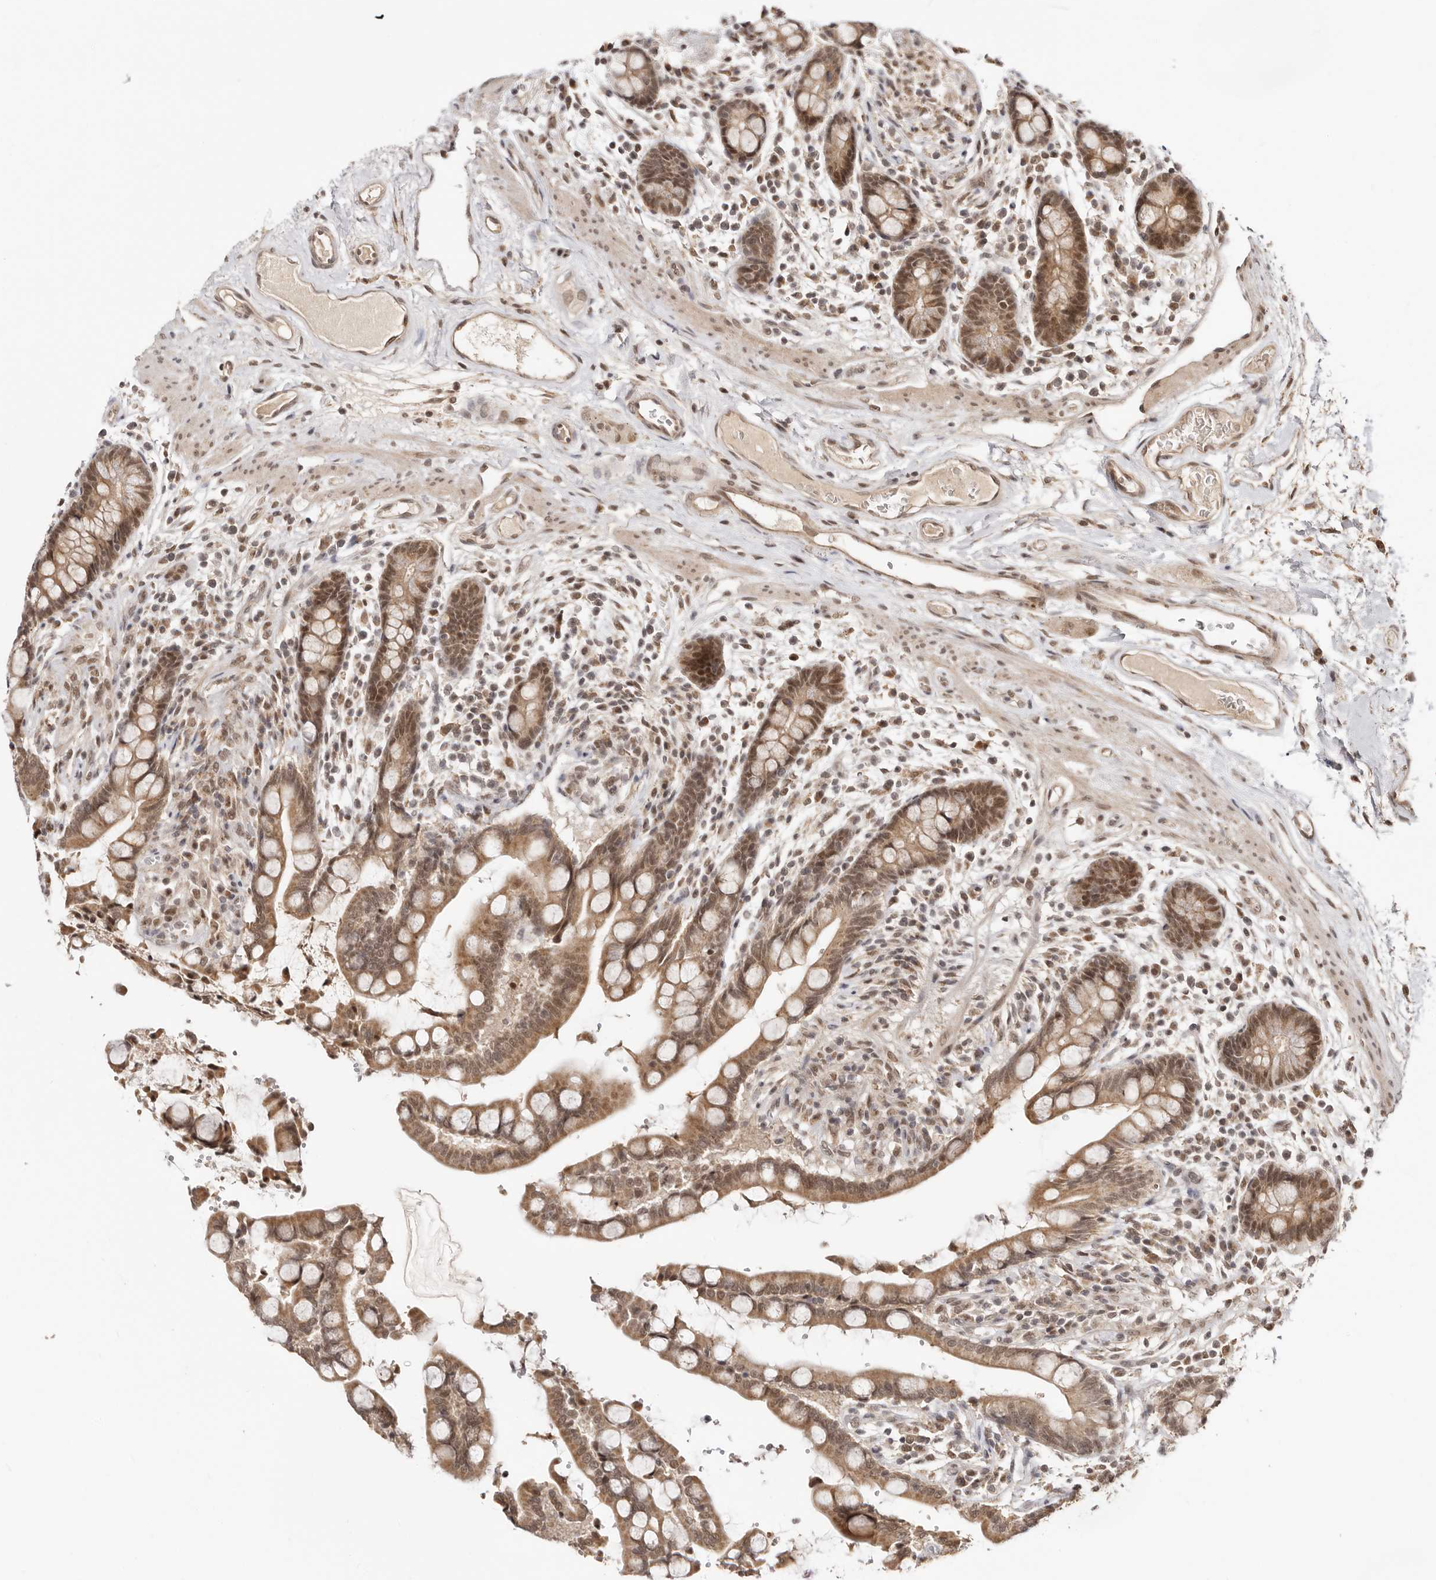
{"staining": {"intensity": "moderate", "quantity": ">75%", "location": "cytoplasmic/membranous,nuclear"}, "tissue": "colon", "cell_type": "Endothelial cells", "image_type": "normal", "snomed": [{"axis": "morphology", "description": "Normal tissue, NOS"}, {"axis": "topography", "description": "Colon"}], "caption": "Immunohistochemical staining of unremarkable colon reveals medium levels of moderate cytoplasmic/membranous,nuclear positivity in about >75% of endothelial cells. The protein of interest is stained brown, and the nuclei are stained in blue (DAB IHC with brightfield microscopy, high magnification).", "gene": "MED8", "patient": {"sex": "male", "age": 73}}